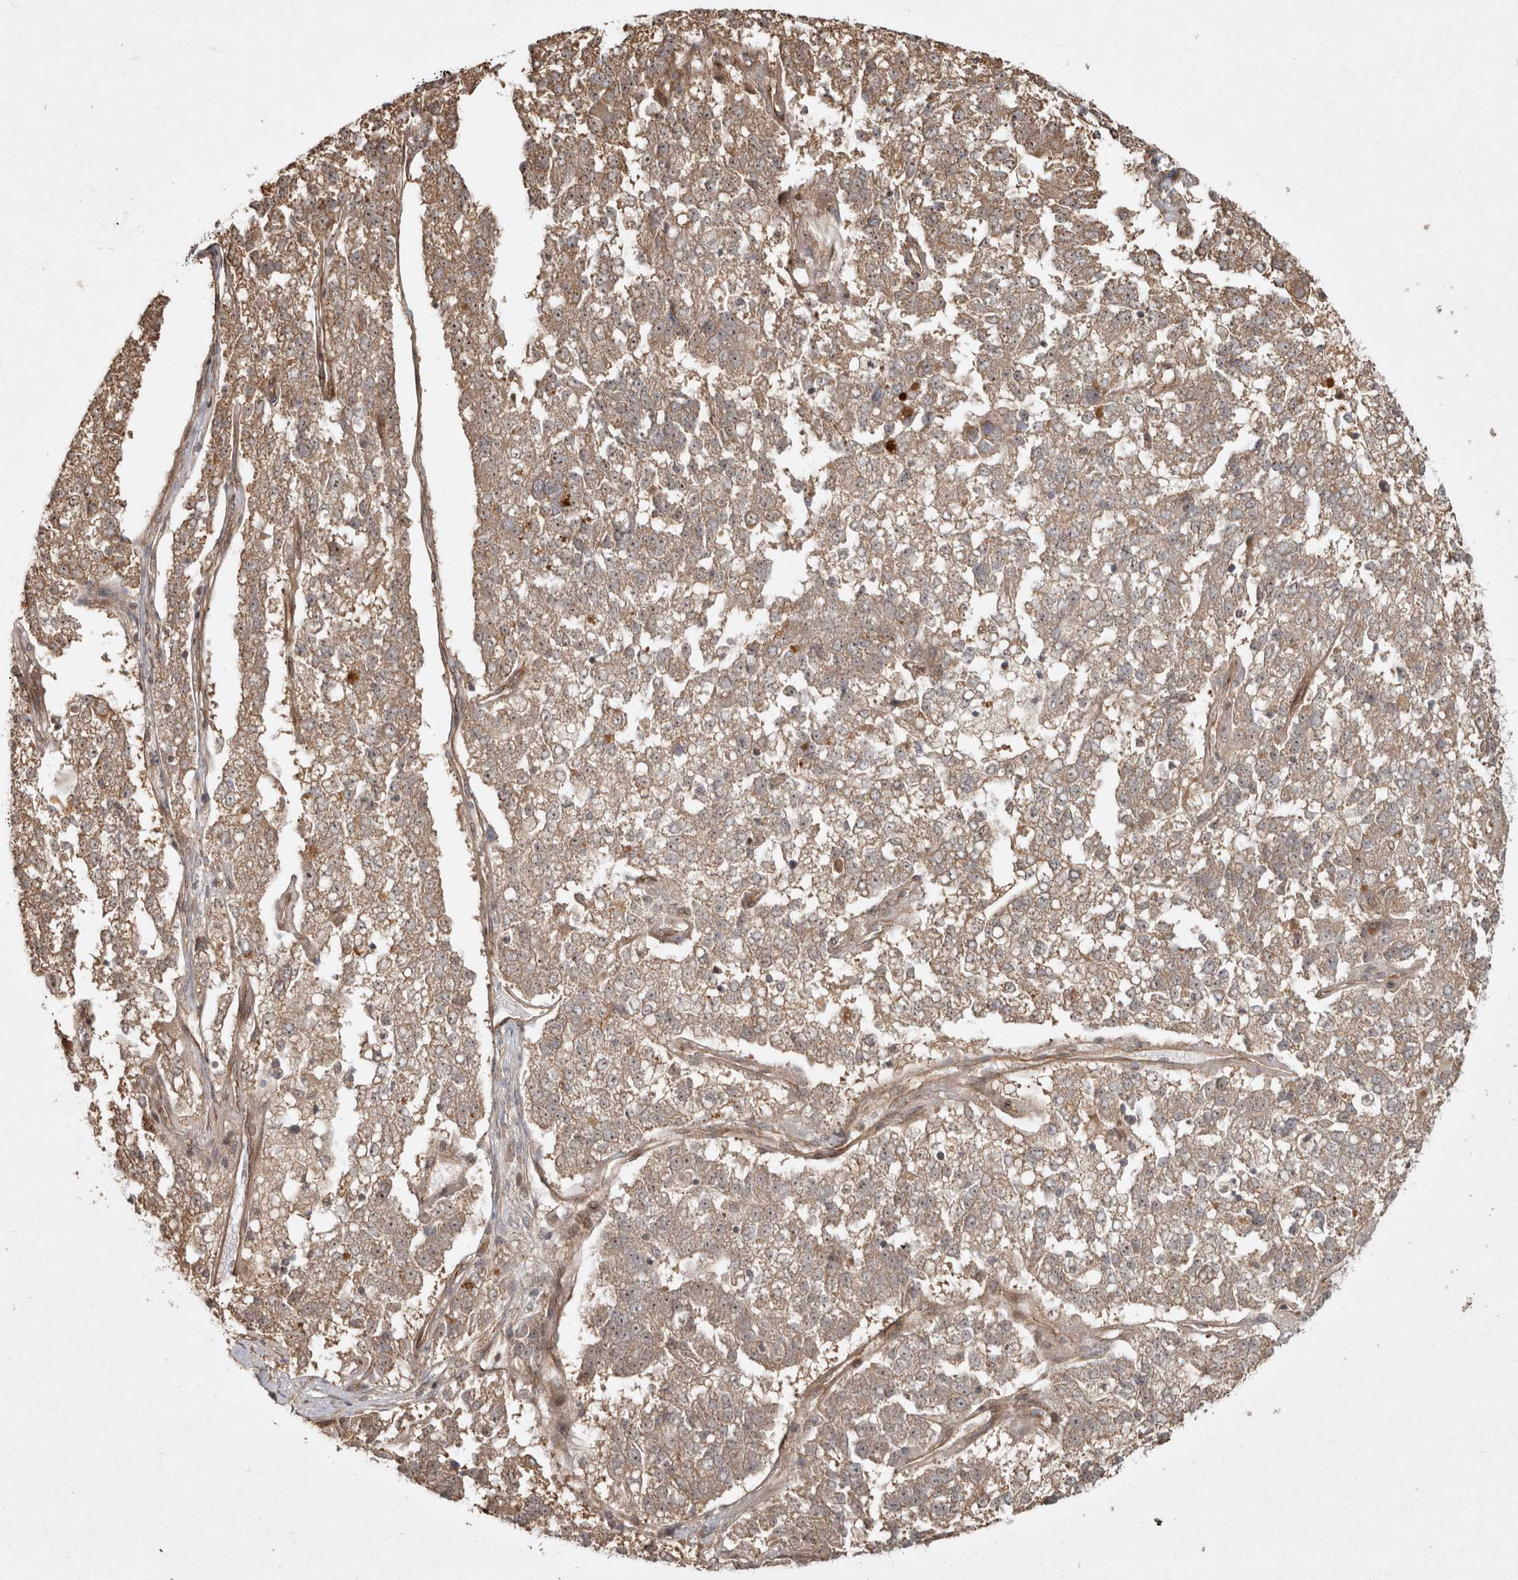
{"staining": {"intensity": "weak", "quantity": ">75%", "location": "cytoplasmic/membranous,nuclear"}, "tissue": "pancreatic cancer", "cell_type": "Tumor cells", "image_type": "cancer", "snomed": [{"axis": "morphology", "description": "Adenocarcinoma, NOS"}, {"axis": "topography", "description": "Pancreas"}], "caption": "Protein positivity by immunohistochemistry displays weak cytoplasmic/membranous and nuclear staining in about >75% of tumor cells in pancreatic cancer (adenocarcinoma). (Stains: DAB in brown, nuclei in blue, Microscopy: brightfield microscopy at high magnification).", "gene": "CAMSAP2", "patient": {"sex": "female", "age": 61}}